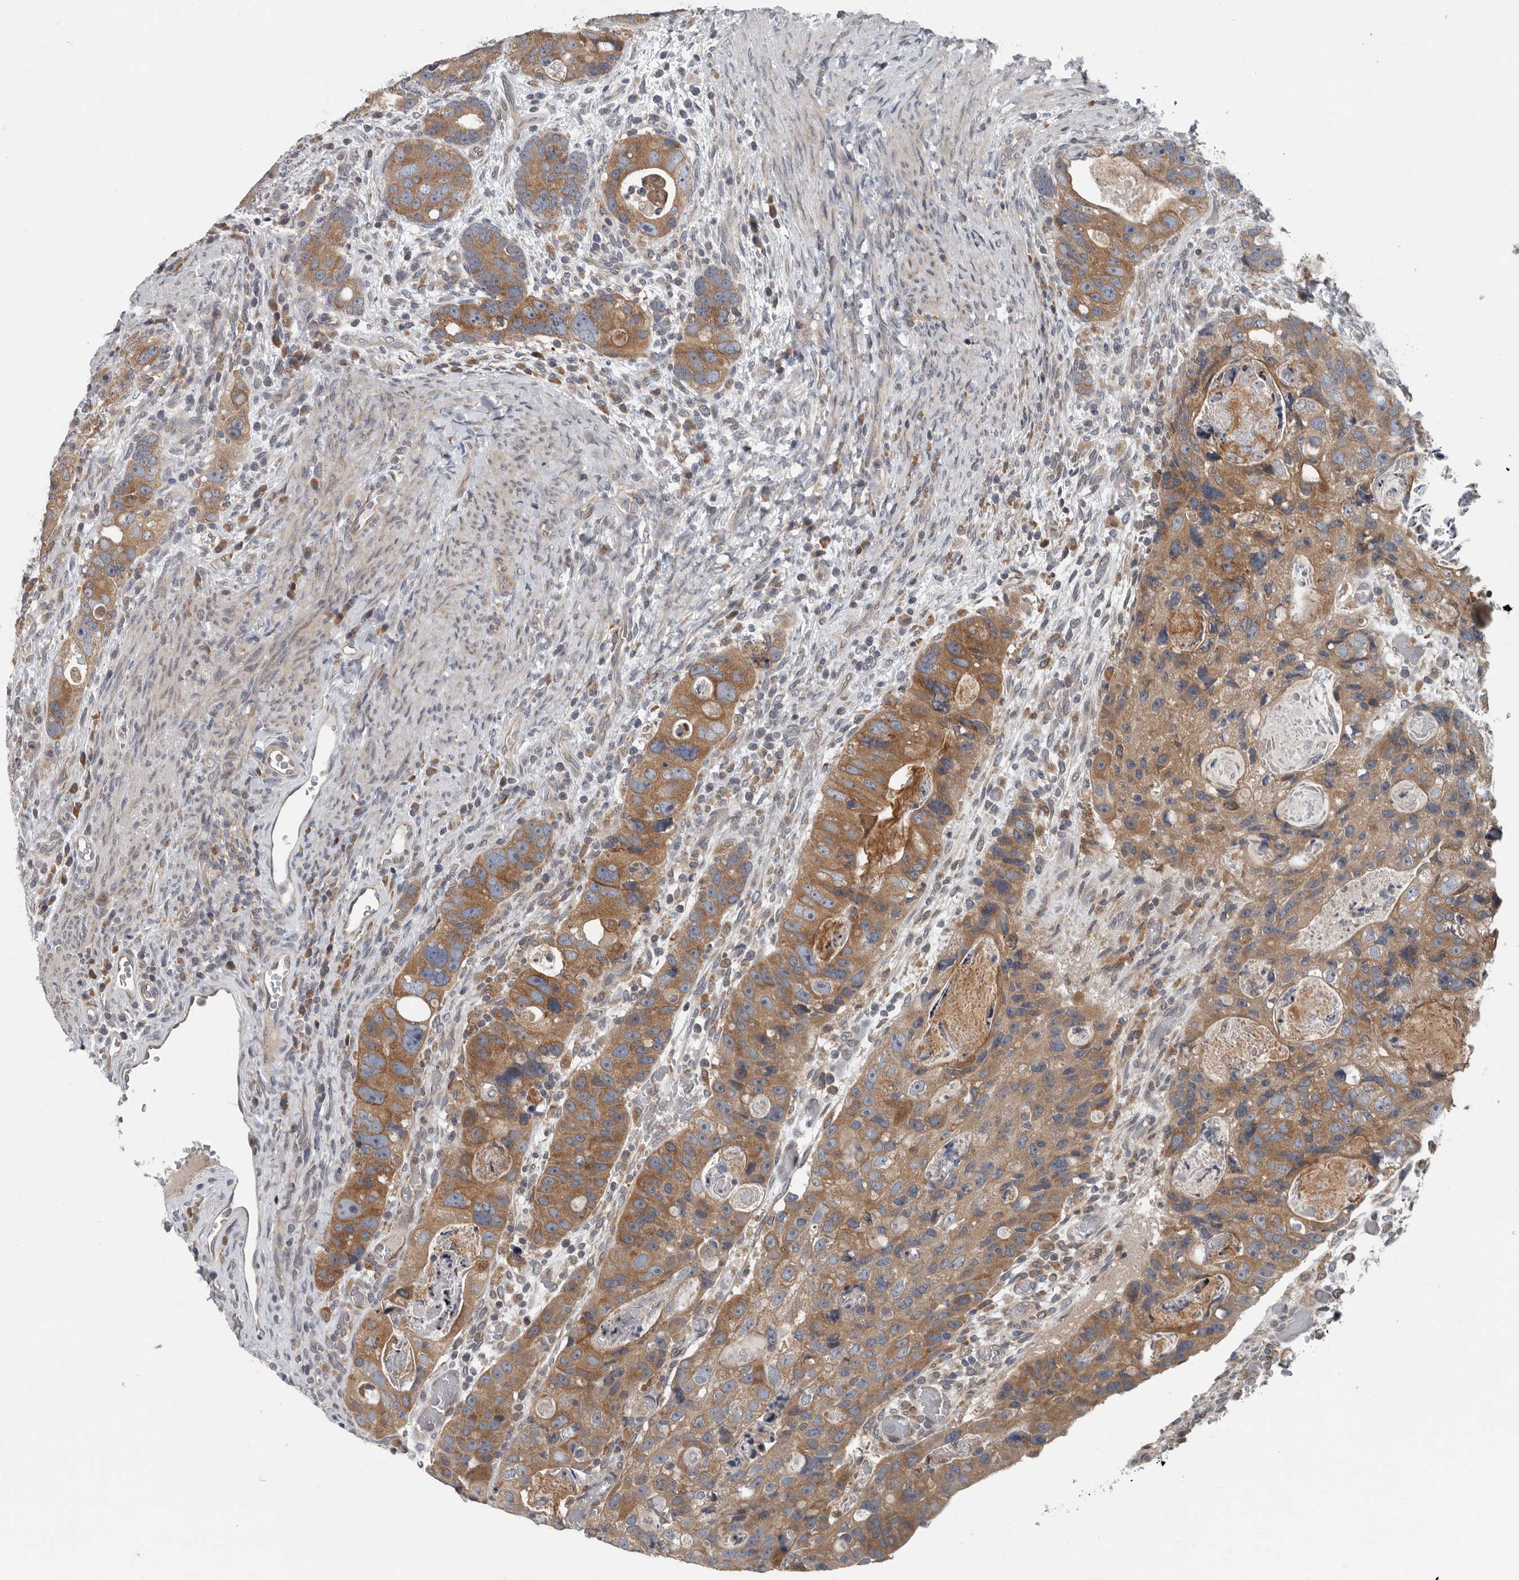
{"staining": {"intensity": "moderate", "quantity": ">75%", "location": "cytoplasmic/membranous"}, "tissue": "colorectal cancer", "cell_type": "Tumor cells", "image_type": "cancer", "snomed": [{"axis": "morphology", "description": "Adenocarcinoma, NOS"}, {"axis": "topography", "description": "Rectum"}], "caption": "Brown immunohistochemical staining in adenocarcinoma (colorectal) exhibits moderate cytoplasmic/membranous positivity in approximately >75% of tumor cells.", "gene": "TMEM199", "patient": {"sex": "male", "age": 59}}